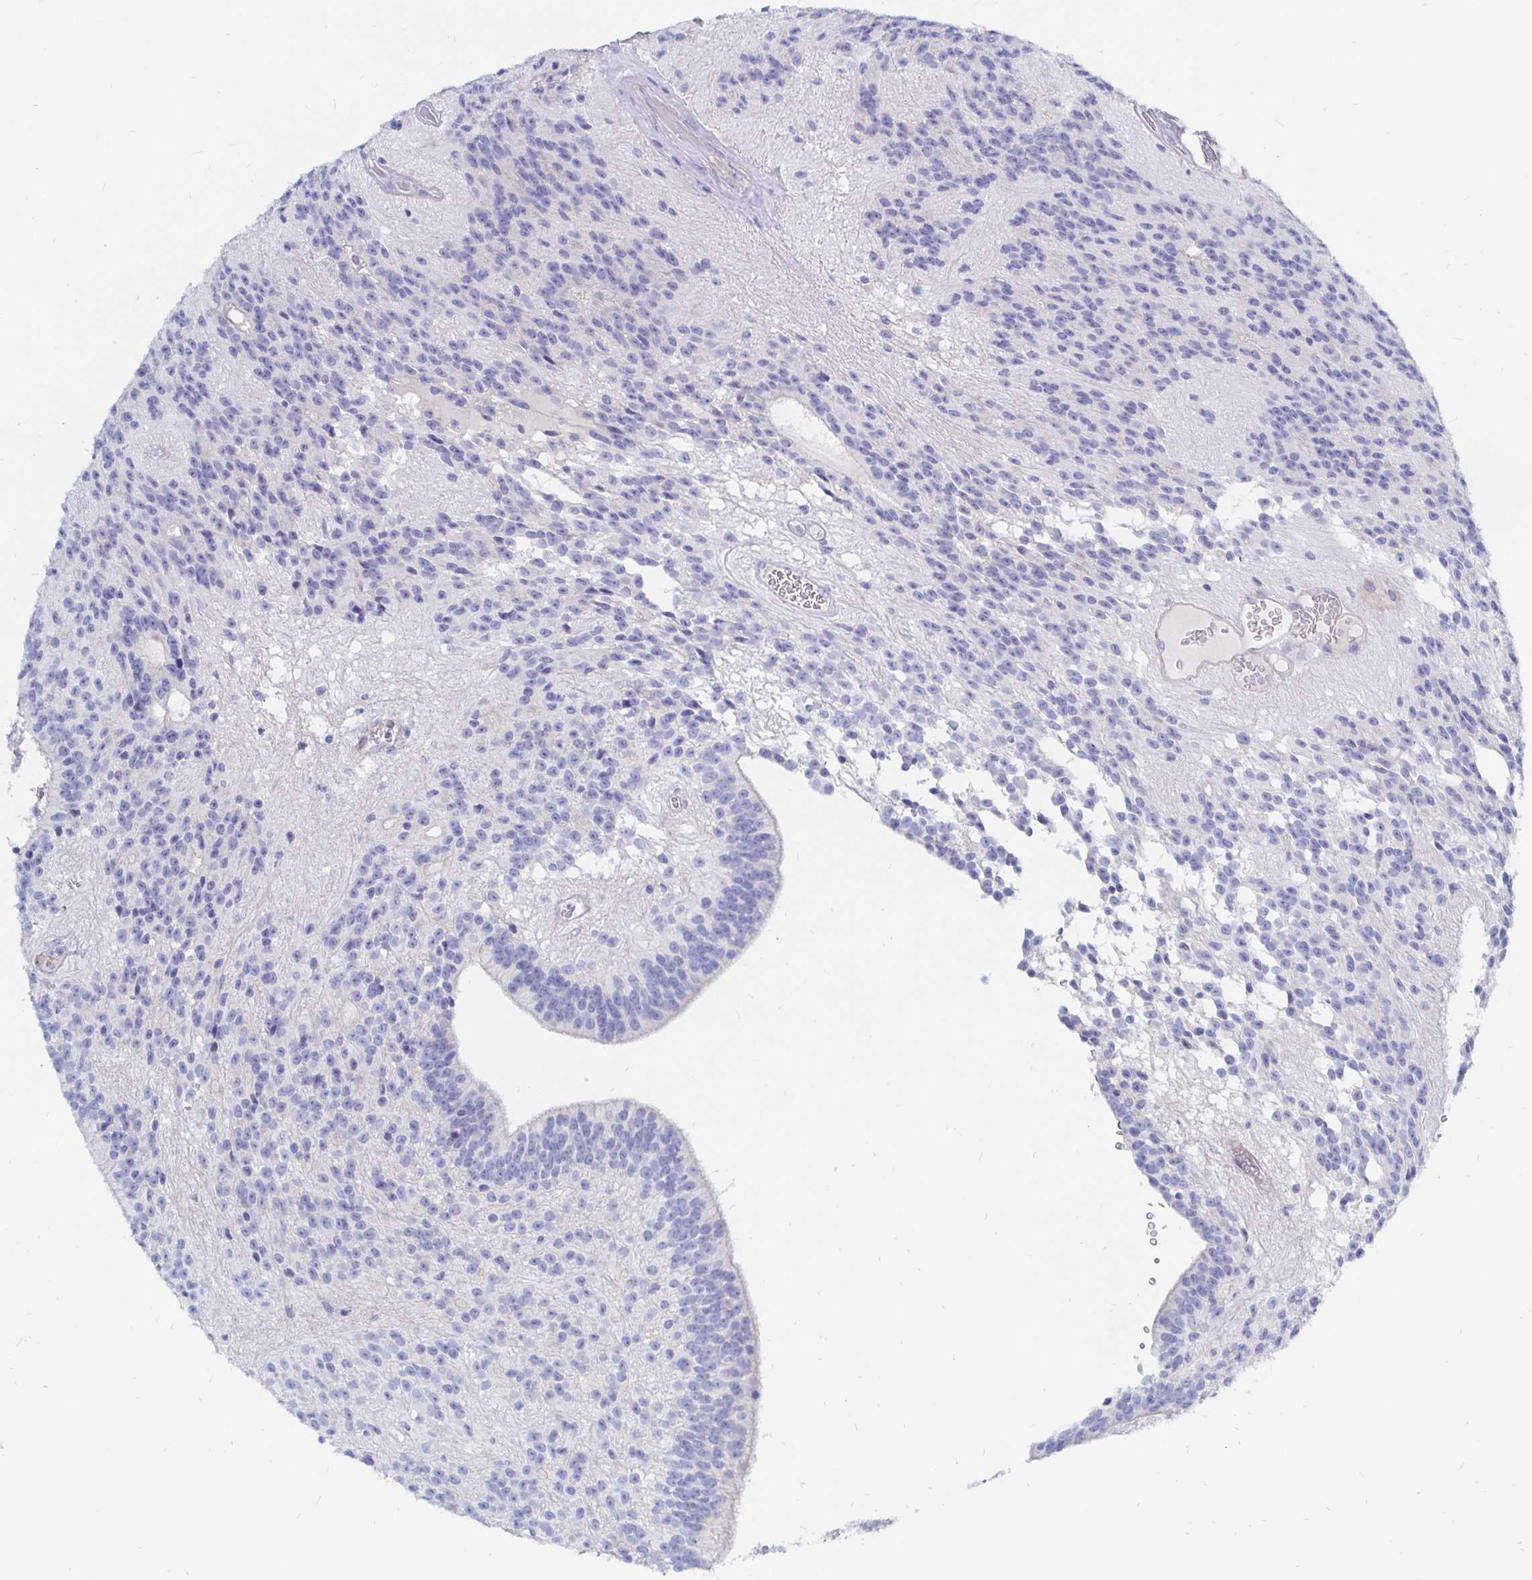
{"staining": {"intensity": "negative", "quantity": "none", "location": "none"}, "tissue": "glioma", "cell_type": "Tumor cells", "image_type": "cancer", "snomed": [{"axis": "morphology", "description": "Glioma, malignant, Low grade"}, {"axis": "topography", "description": "Brain"}], "caption": "Histopathology image shows no protein expression in tumor cells of low-grade glioma (malignant) tissue. (DAB (3,3'-diaminobenzidine) immunohistochemistry (IHC), high magnification).", "gene": "COX16", "patient": {"sex": "male", "age": 31}}